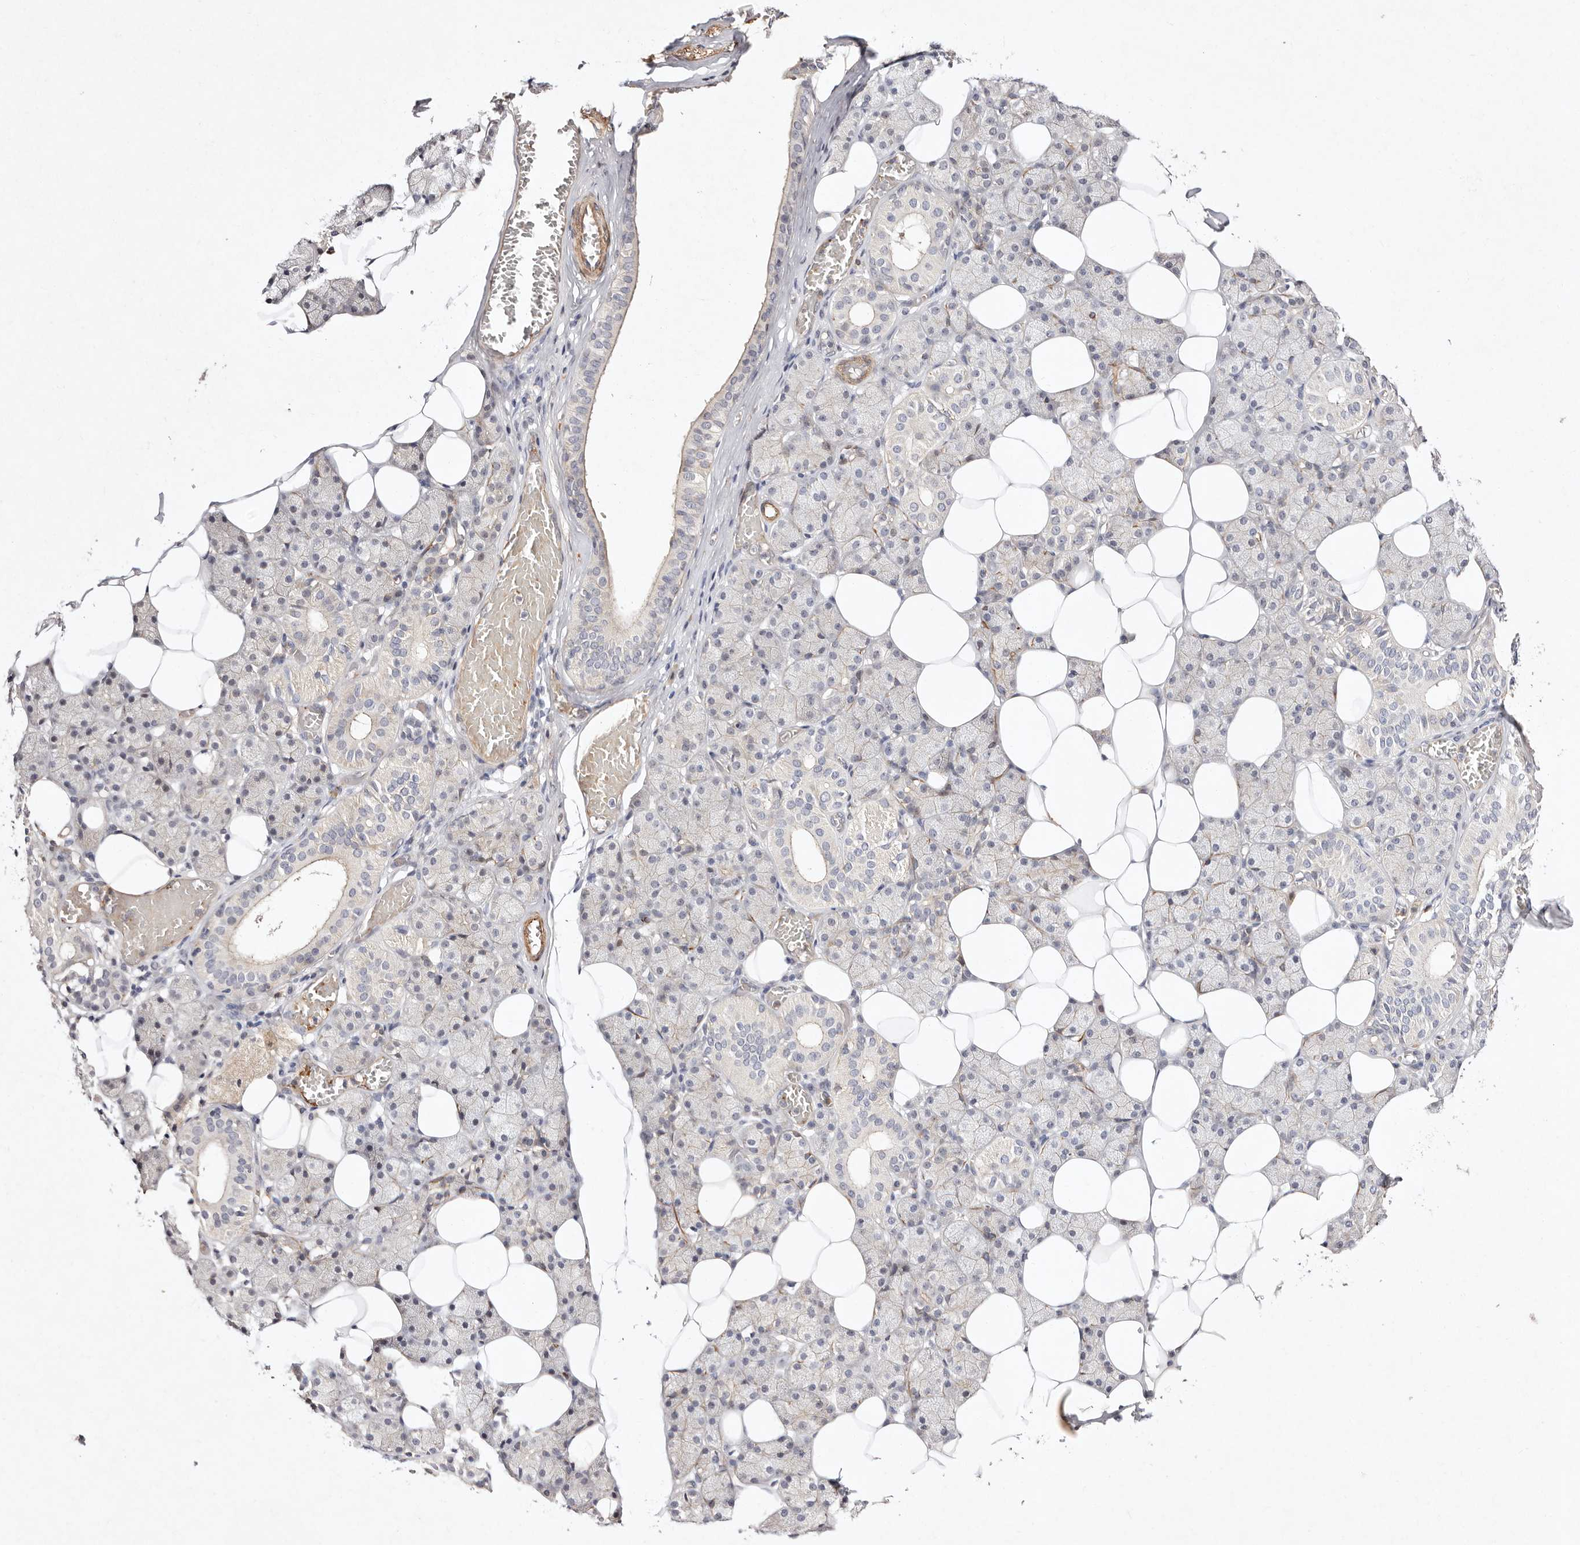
{"staining": {"intensity": "negative", "quantity": "none", "location": "none"}, "tissue": "salivary gland", "cell_type": "Glandular cells", "image_type": "normal", "snomed": [{"axis": "morphology", "description": "Normal tissue, NOS"}, {"axis": "topography", "description": "Salivary gland"}], "caption": "Unremarkable salivary gland was stained to show a protein in brown. There is no significant positivity in glandular cells.", "gene": "MTMR11", "patient": {"sex": "female", "age": 33}}